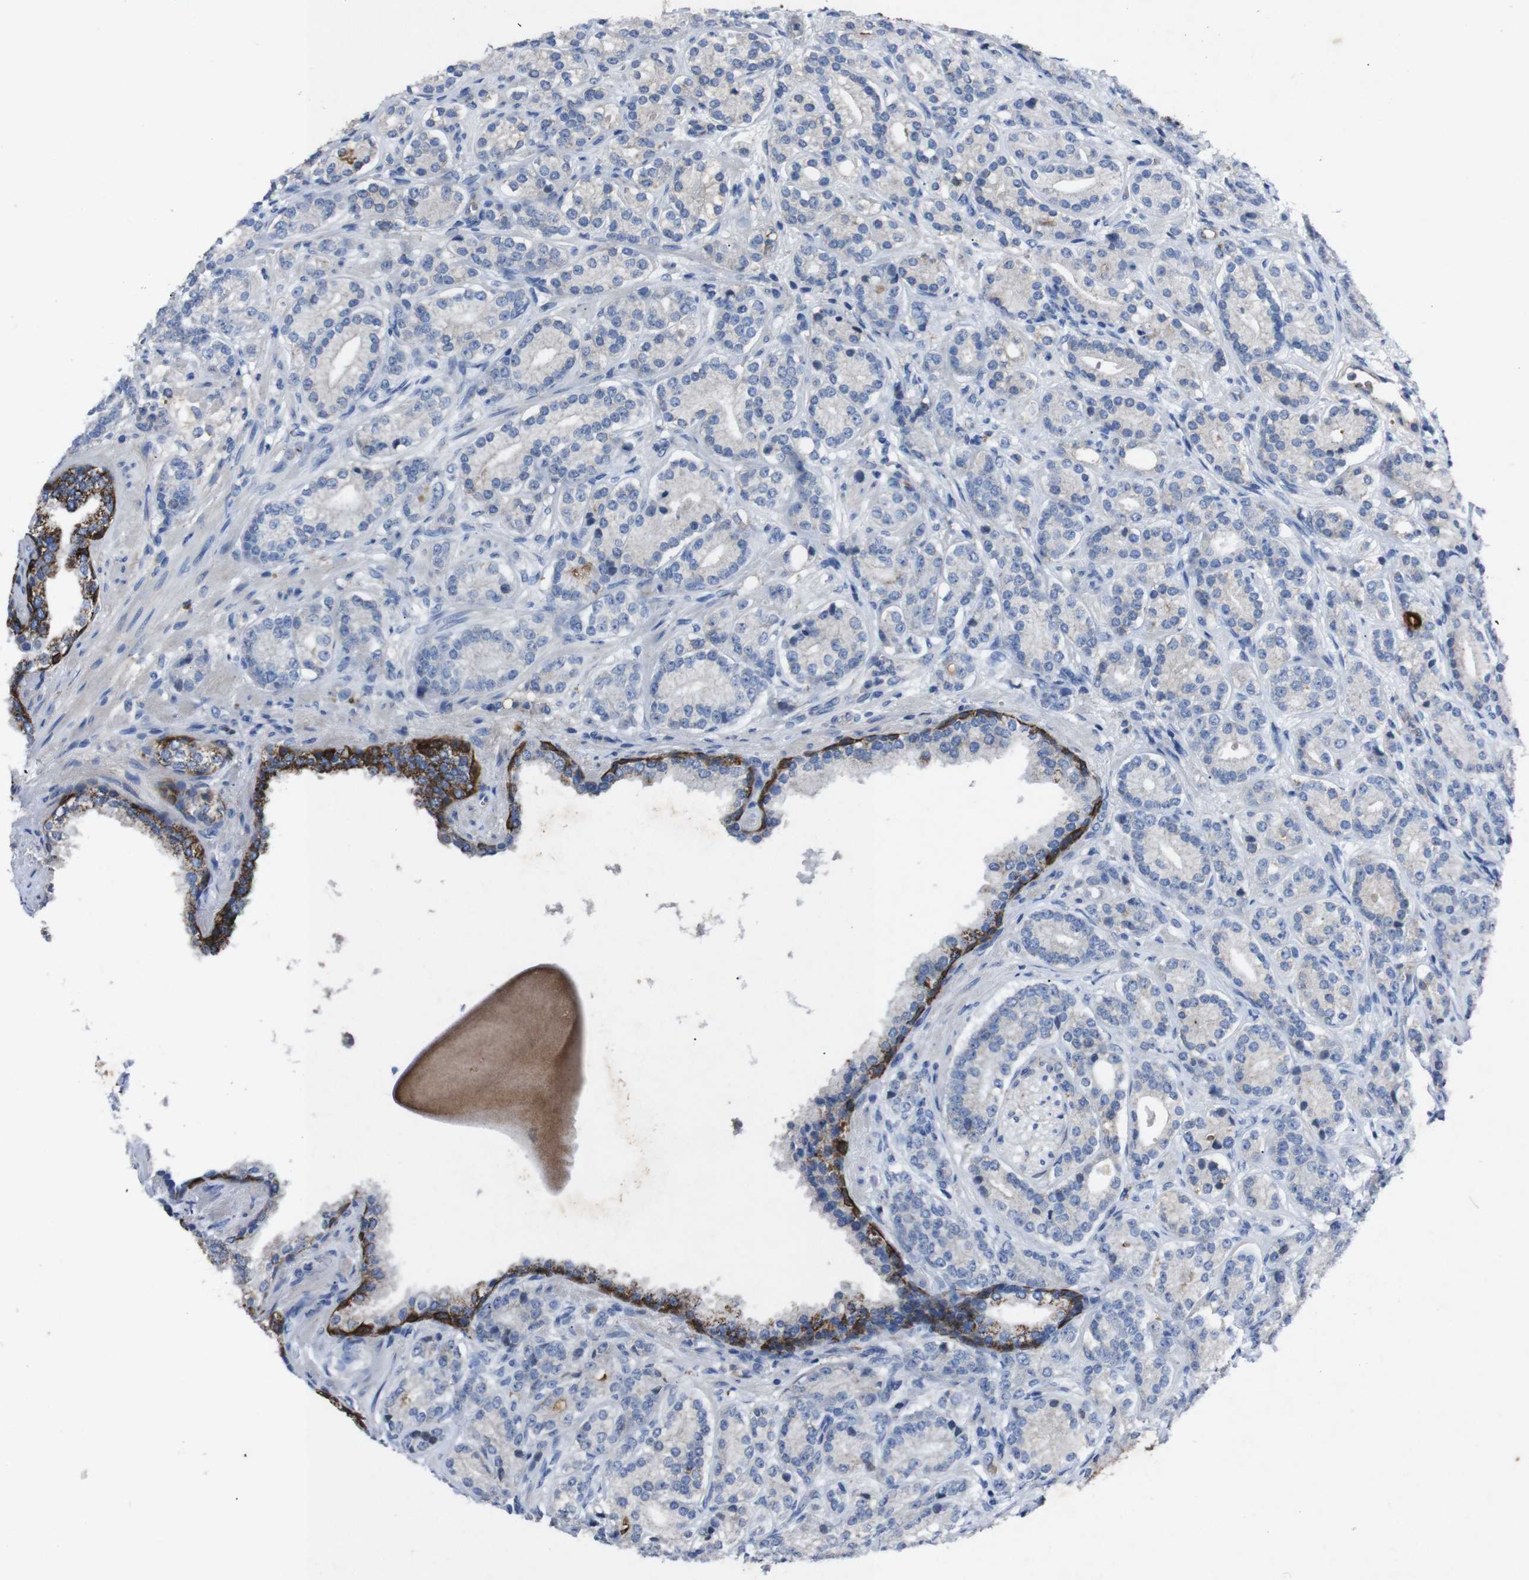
{"staining": {"intensity": "negative", "quantity": "none", "location": "none"}, "tissue": "prostate cancer", "cell_type": "Tumor cells", "image_type": "cancer", "snomed": [{"axis": "morphology", "description": "Adenocarcinoma, High grade"}, {"axis": "topography", "description": "Prostate"}], "caption": "Prostate cancer (adenocarcinoma (high-grade)) stained for a protein using immunohistochemistry shows no expression tumor cells.", "gene": "GJB2", "patient": {"sex": "male", "age": 61}}